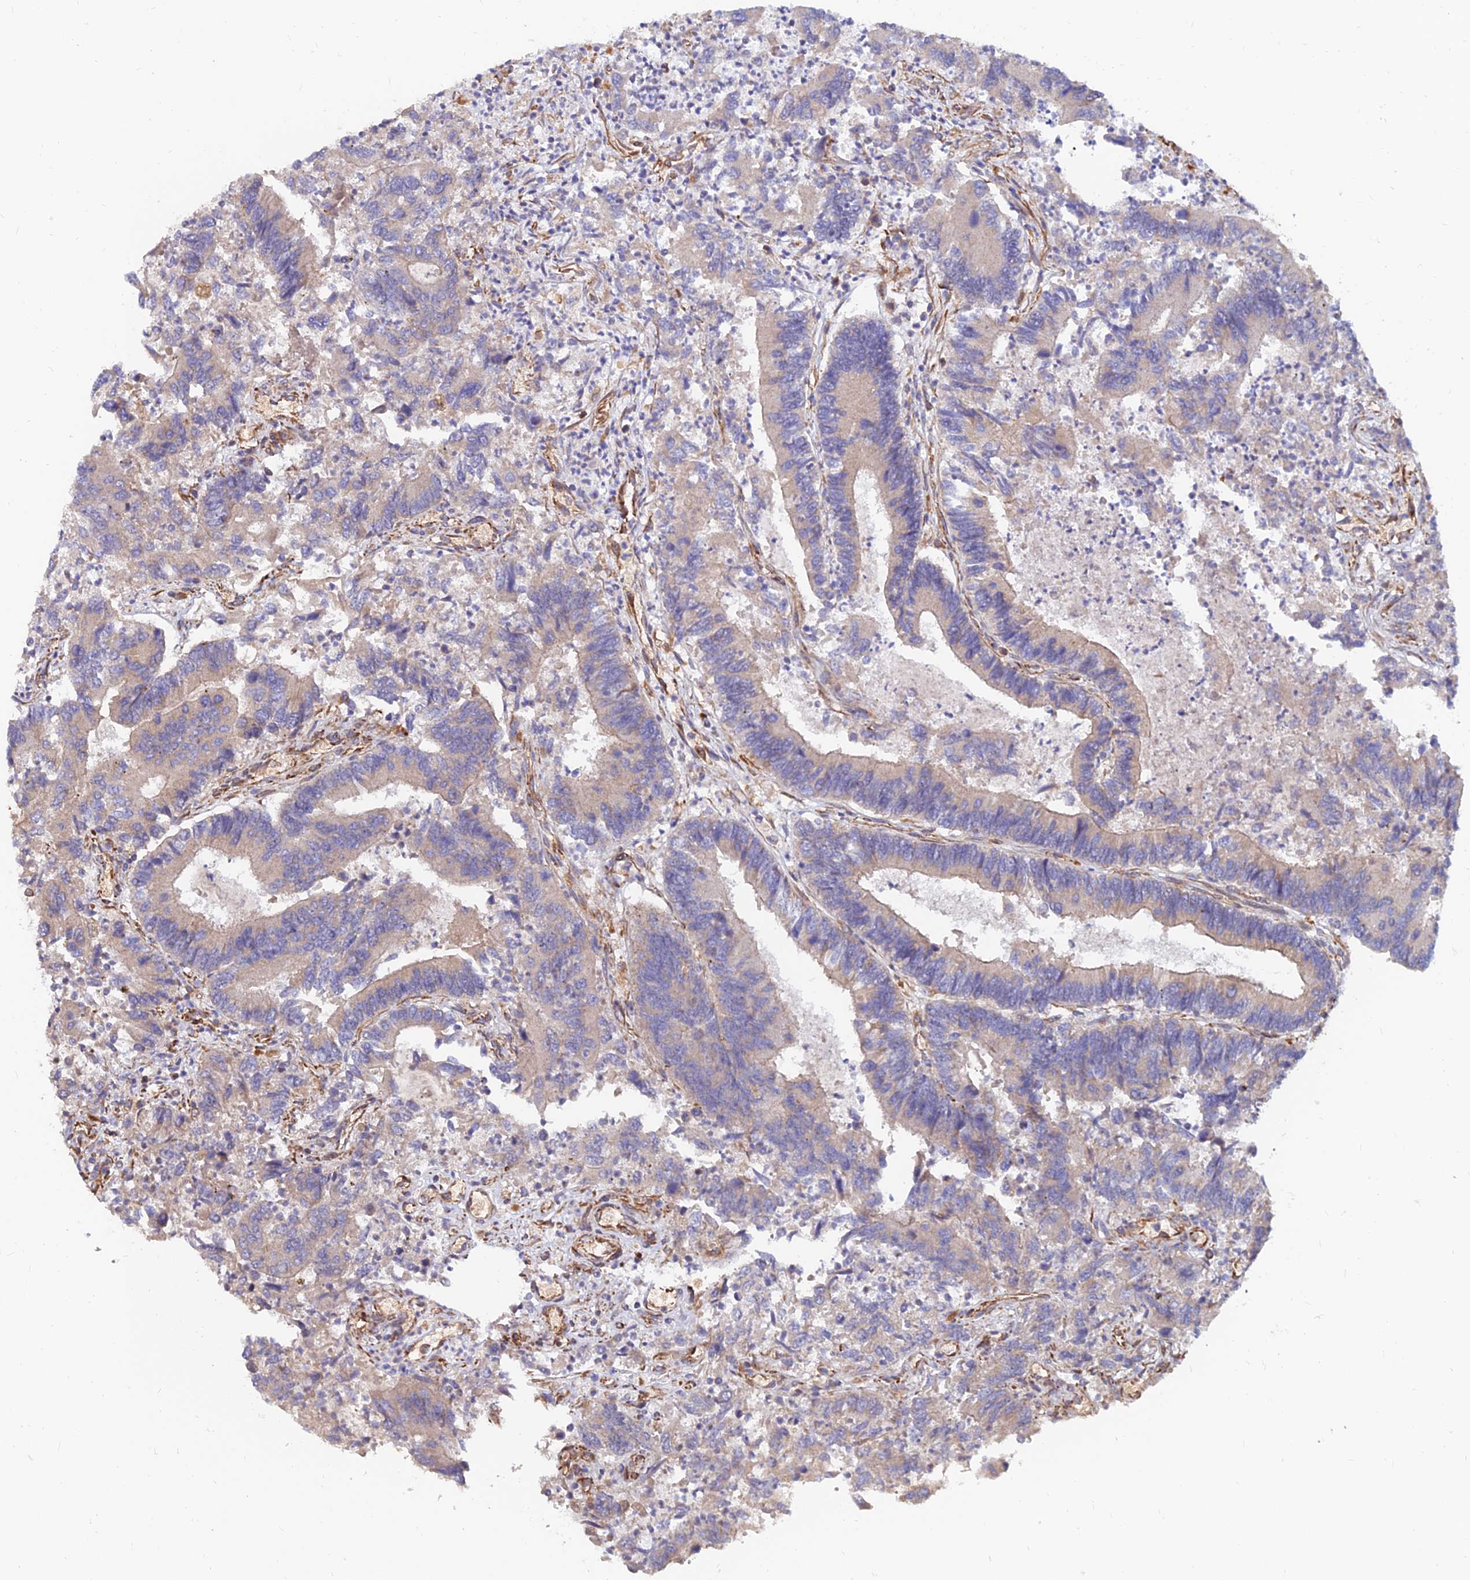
{"staining": {"intensity": "weak", "quantity": "<25%", "location": "cytoplasmic/membranous"}, "tissue": "colorectal cancer", "cell_type": "Tumor cells", "image_type": "cancer", "snomed": [{"axis": "morphology", "description": "Adenocarcinoma, NOS"}, {"axis": "topography", "description": "Colon"}], "caption": "Tumor cells show no significant protein expression in colorectal cancer.", "gene": "CDK18", "patient": {"sex": "female", "age": 67}}